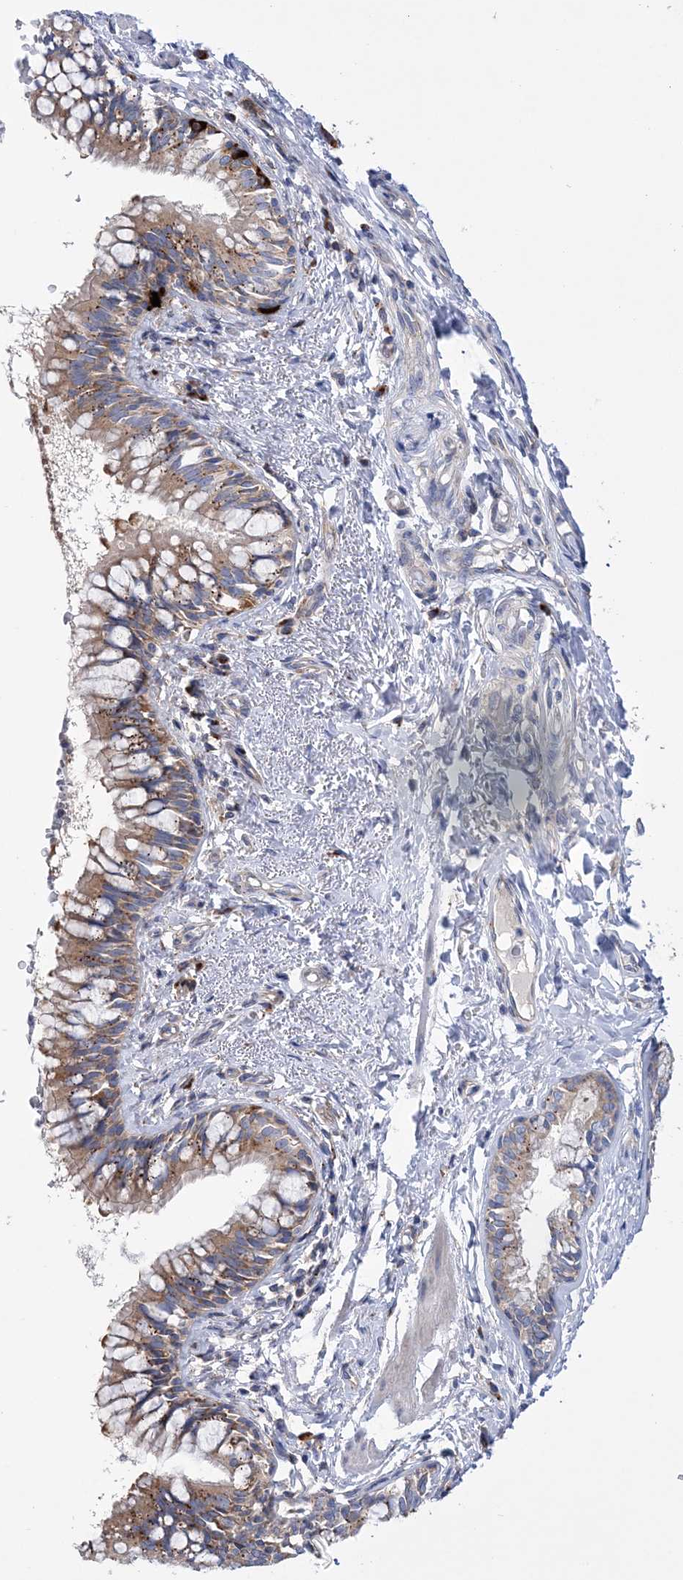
{"staining": {"intensity": "strong", "quantity": ">75%", "location": "cytoplasmic/membranous"}, "tissue": "bronchus", "cell_type": "Respiratory epithelial cells", "image_type": "normal", "snomed": [{"axis": "morphology", "description": "Normal tissue, NOS"}, {"axis": "topography", "description": "Cartilage tissue"}, {"axis": "topography", "description": "Bronchus"}], "caption": "The micrograph exhibits immunohistochemical staining of benign bronchus. There is strong cytoplasmic/membranous expression is present in about >75% of respiratory epithelial cells.", "gene": "COPB2", "patient": {"sex": "female", "age": 36}}